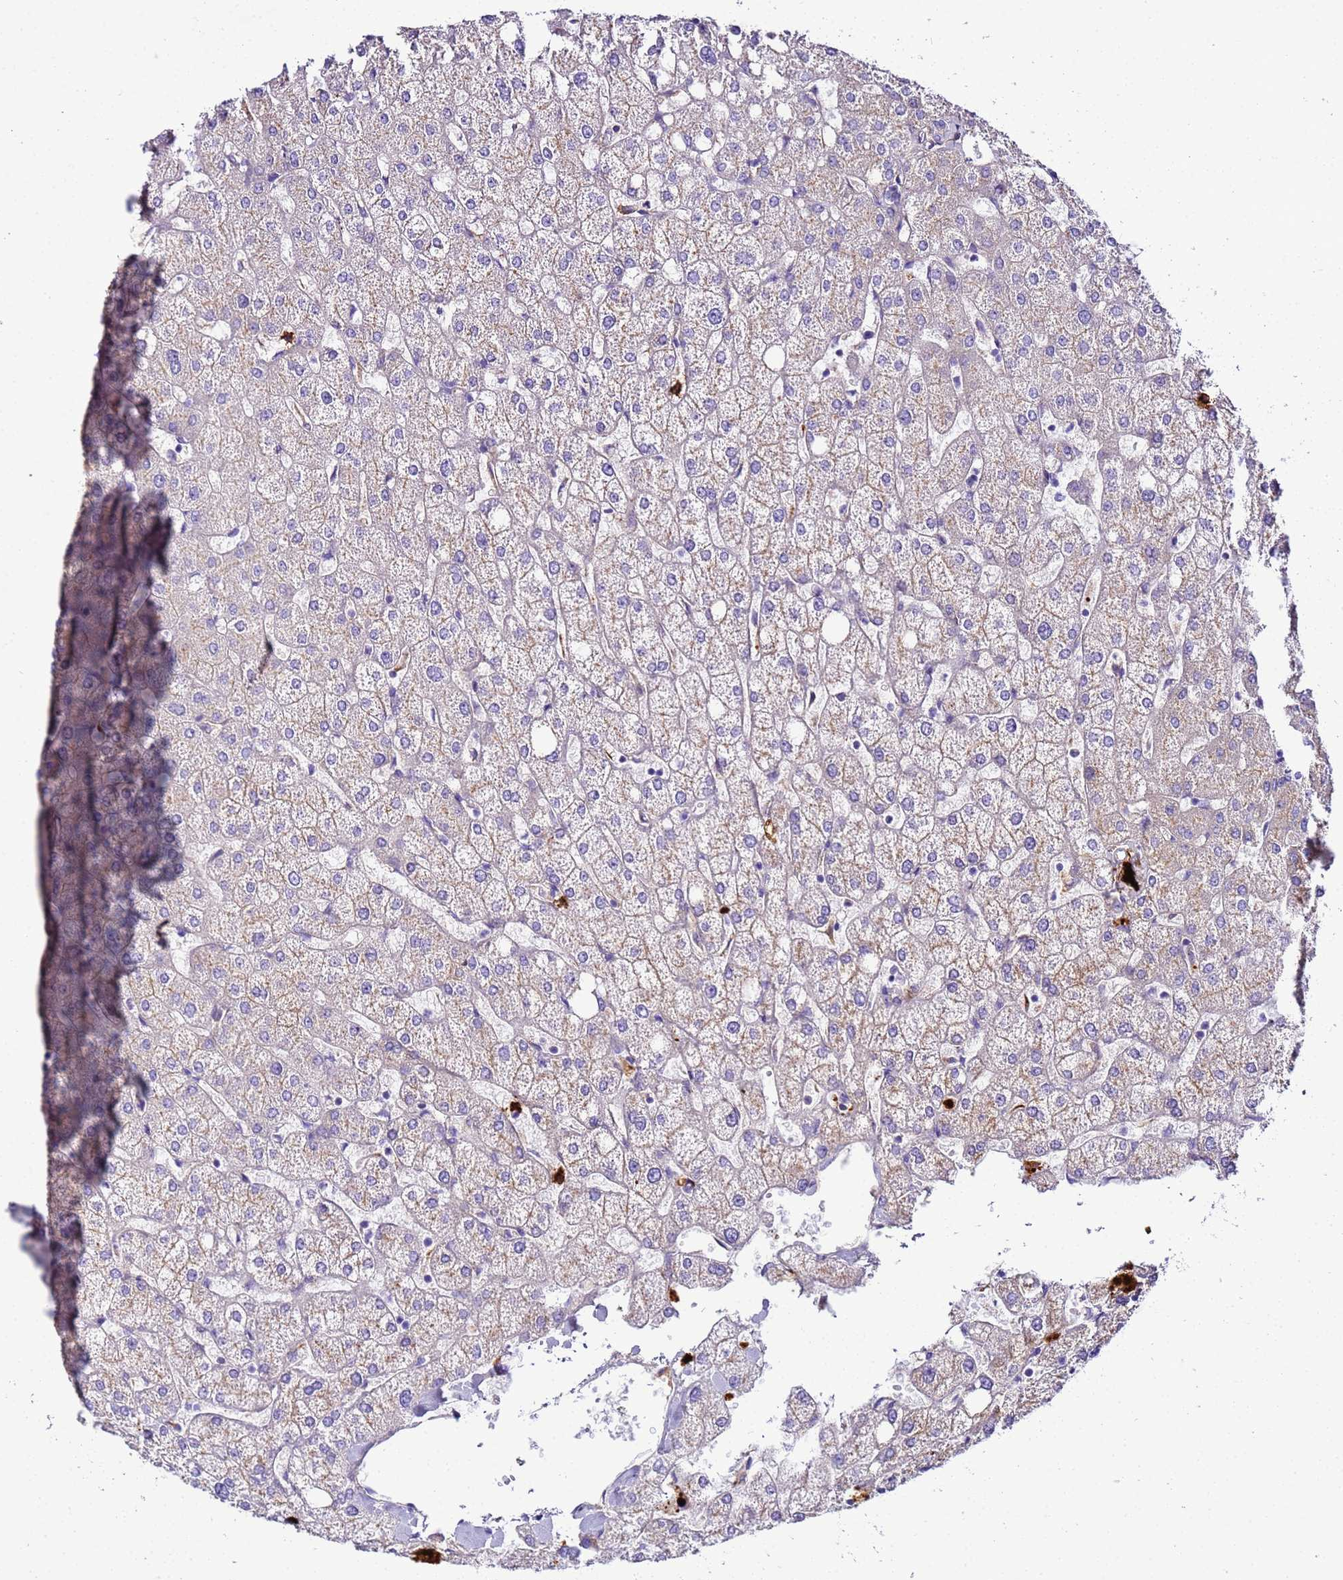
{"staining": {"intensity": "negative", "quantity": "none", "location": "none"}, "tissue": "liver", "cell_type": "Cholangiocytes", "image_type": "normal", "snomed": [{"axis": "morphology", "description": "Normal tissue, NOS"}, {"axis": "topography", "description": "Liver"}], "caption": "Human liver stained for a protein using immunohistochemistry exhibits no positivity in cholangiocytes.", "gene": "CFHR1", "patient": {"sex": "female", "age": 54}}